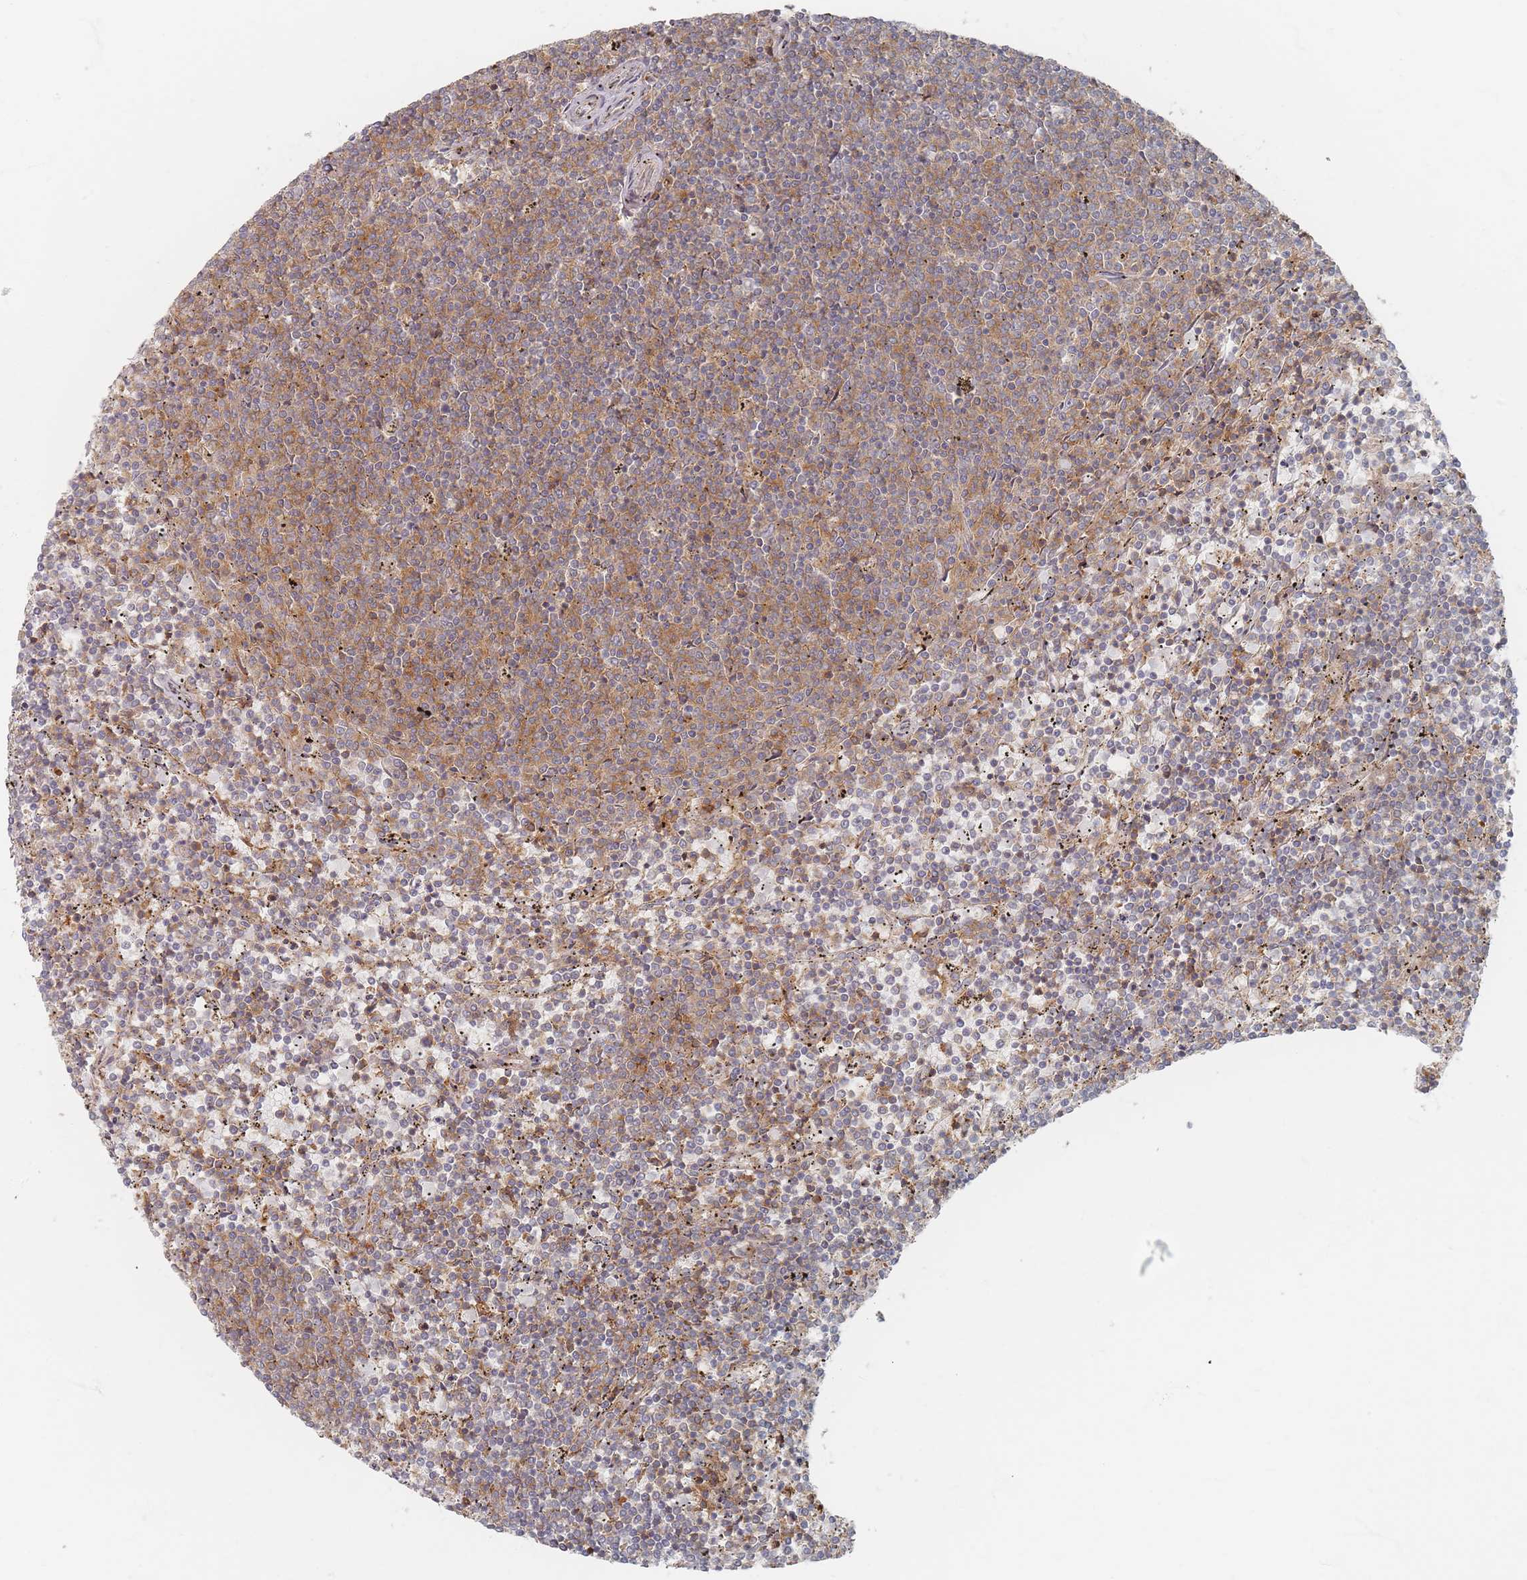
{"staining": {"intensity": "weak", "quantity": "25%-75%", "location": "cytoplasmic/membranous"}, "tissue": "lymphoma", "cell_type": "Tumor cells", "image_type": "cancer", "snomed": [{"axis": "morphology", "description": "Malignant lymphoma, non-Hodgkin's type, Low grade"}, {"axis": "topography", "description": "Spleen"}], "caption": "A brown stain shows weak cytoplasmic/membranous positivity of a protein in low-grade malignant lymphoma, non-Hodgkin's type tumor cells.", "gene": "ZNF852", "patient": {"sex": "female", "age": 50}}